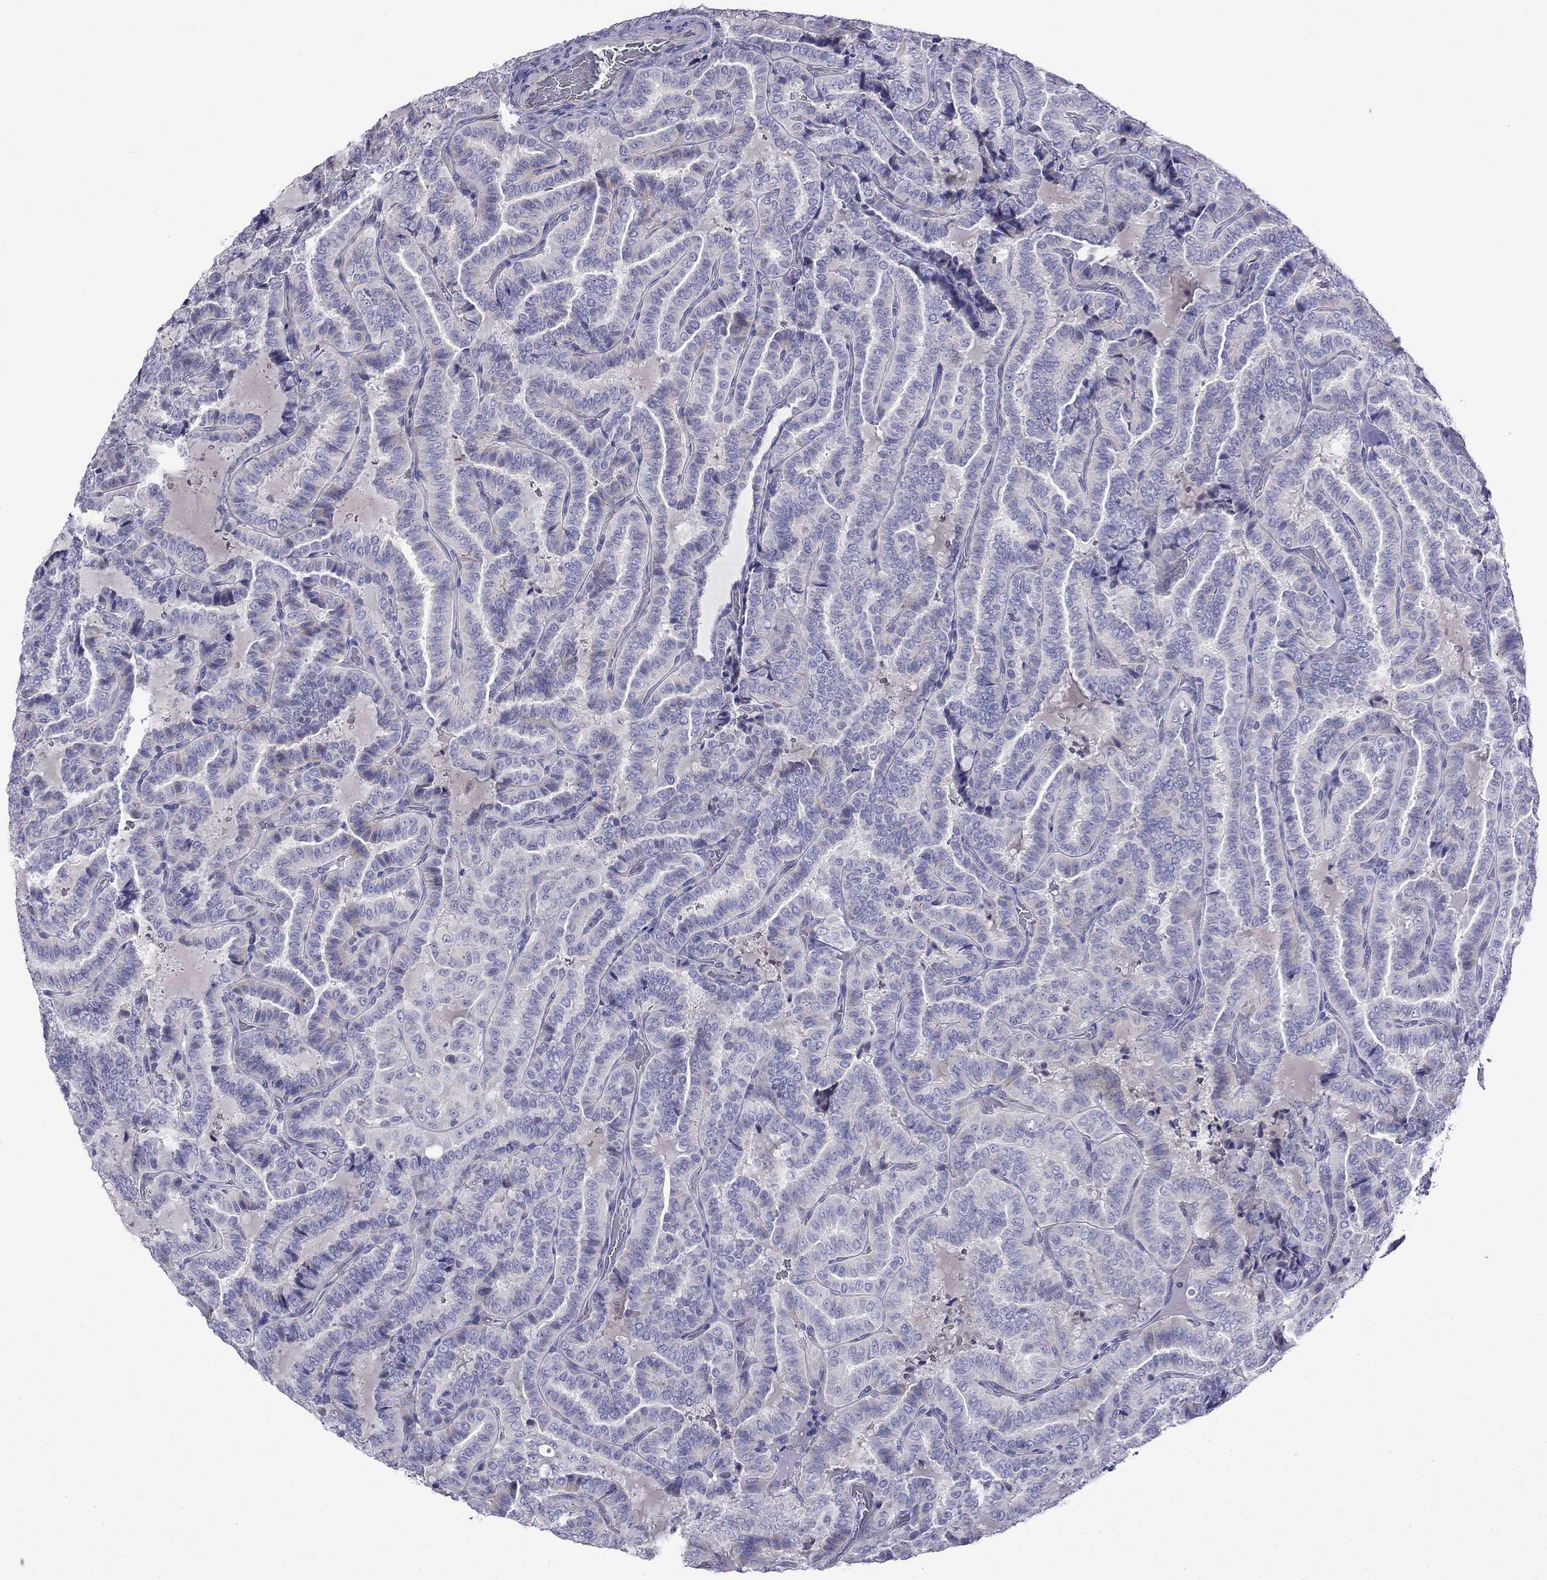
{"staining": {"intensity": "negative", "quantity": "none", "location": "none"}, "tissue": "thyroid cancer", "cell_type": "Tumor cells", "image_type": "cancer", "snomed": [{"axis": "morphology", "description": "Papillary adenocarcinoma, NOS"}, {"axis": "topography", "description": "Thyroid gland"}], "caption": "Tumor cells show no significant protein expression in thyroid cancer.", "gene": "PATE1", "patient": {"sex": "female", "age": 39}}